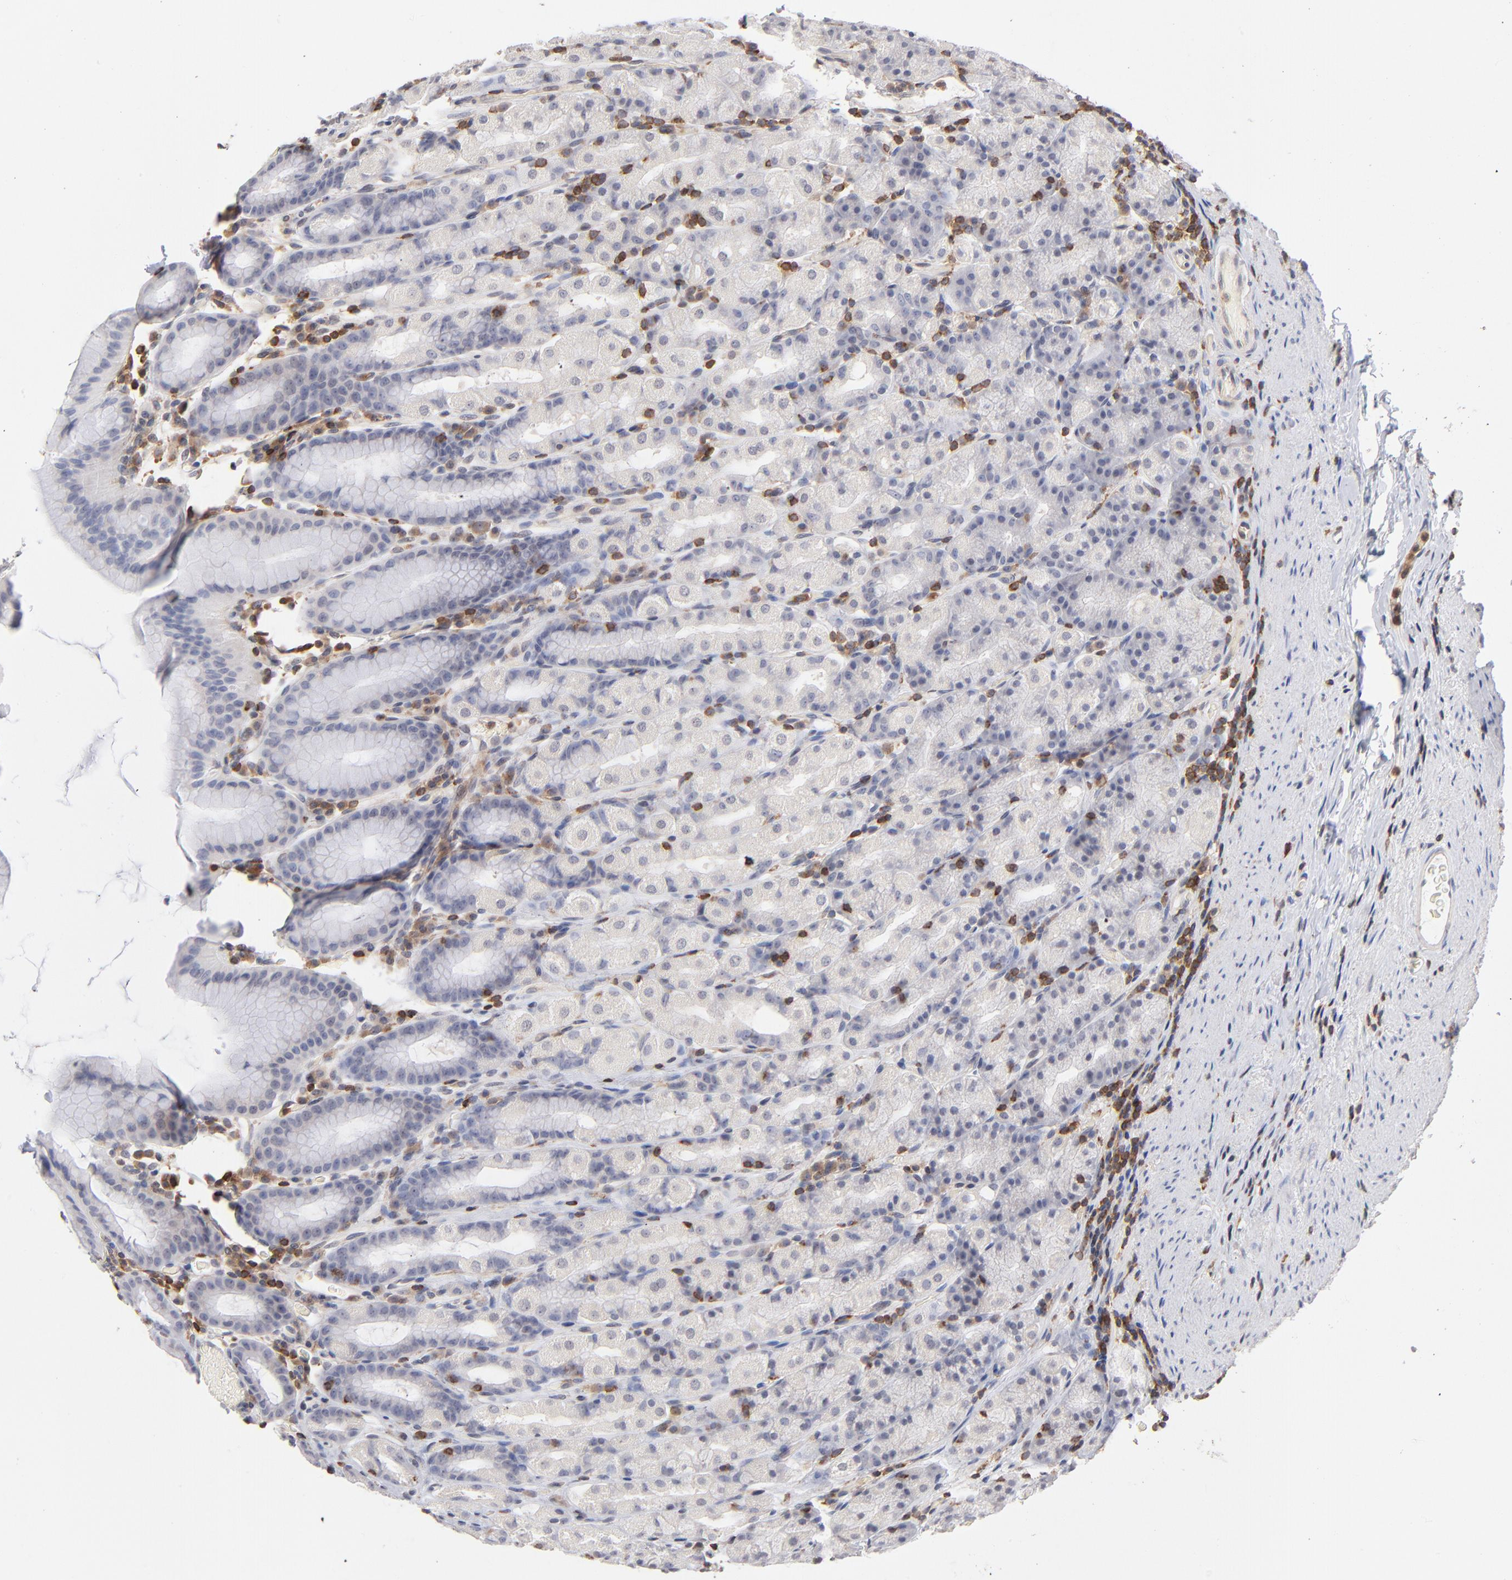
{"staining": {"intensity": "negative", "quantity": "none", "location": "none"}, "tissue": "stomach", "cell_type": "Glandular cells", "image_type": "normal", "snomed": [{"axis": "morphology", "description": "Normal tissue, NOS"}, {"axis": "topography", "description": "Stomach, upper"}], "caption": "IHC histopathology image of benign human stomach stained for a protein (brown), which exhibits no expression in glandular cells.", "gene": "WIPF1", "patient": {"sex": "male", "age": 68}}